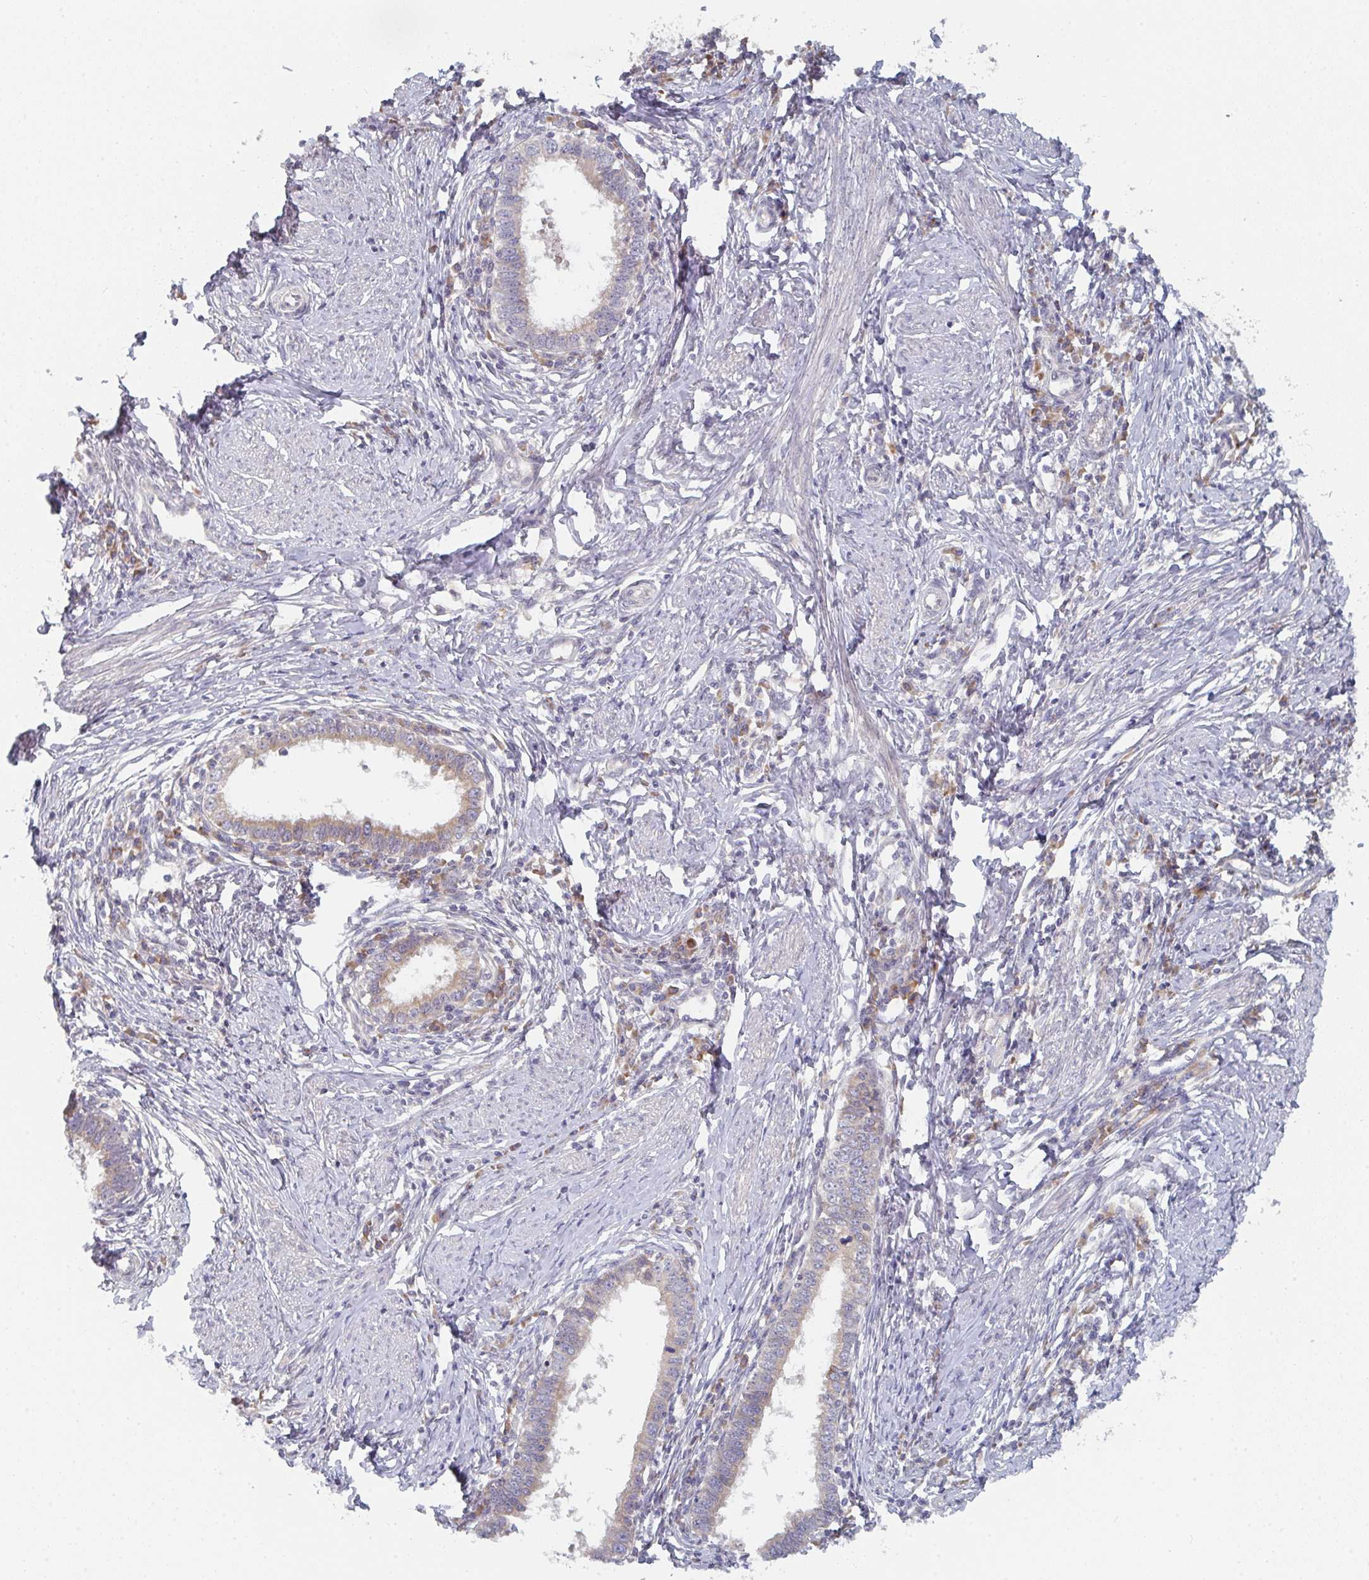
{"staining": {"intensity": "weak", "quantity": "25%-75%", "location": "cytoplasmic/membranous"}, "tissue": "cervical cancer", "cell_type": "Tumor cells", "image_type": "cancer", "snomed": [{"axis": "morphology", "description": "Adenocarcinoma, NOS"}, {"axis": "topography", "description": "Cervix"}], "caption": "The immunohistochemical stain shows weak cytoplasmic/membranous staining in tumor cells of cervical cancer tissue.", "gene": "ELOVL1", "patient": {"sex": "female", "age": 36}}